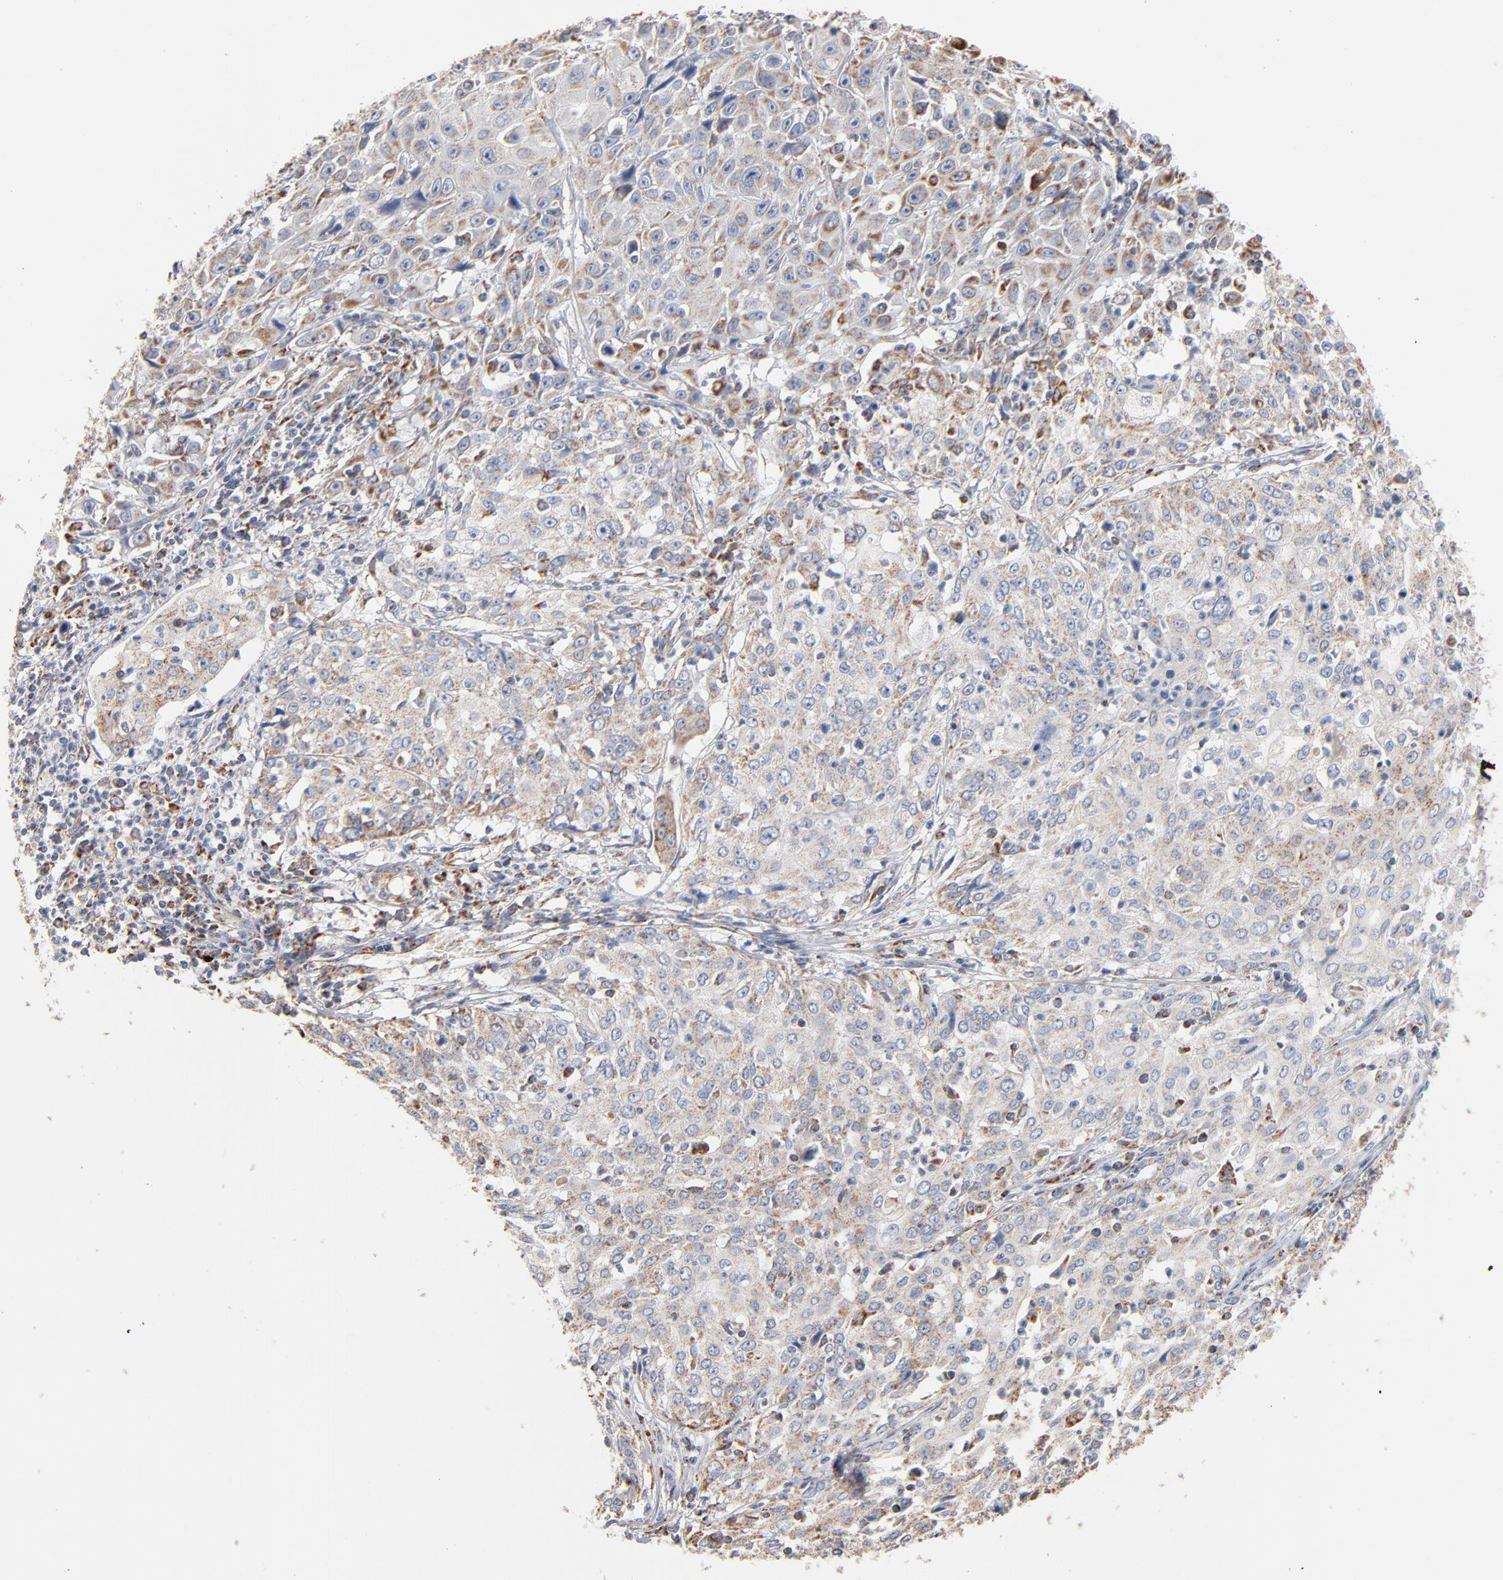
{"staining": {"intensity": "moderate", "quantity": ">75%", "location": "cytoplasmic/membranous"}, "tissue": "cervical cancer", "cell_type": "Tumor cells", "image_type": "cancer", "snomed": [{"axis": "morphology", "description": "Squamous cell carcinoma, NOS"}, {"axis": "topography", "description": "Cervix"}], "caption": "This is a histology image of immunohistochemistry (IHC) staining of cervical cancer, which shows moderate expression in the cytoplasmic/membranous of tumor cells.", "gene": "UQCRC1", "patient": {"sex": "female", "age": 39}}